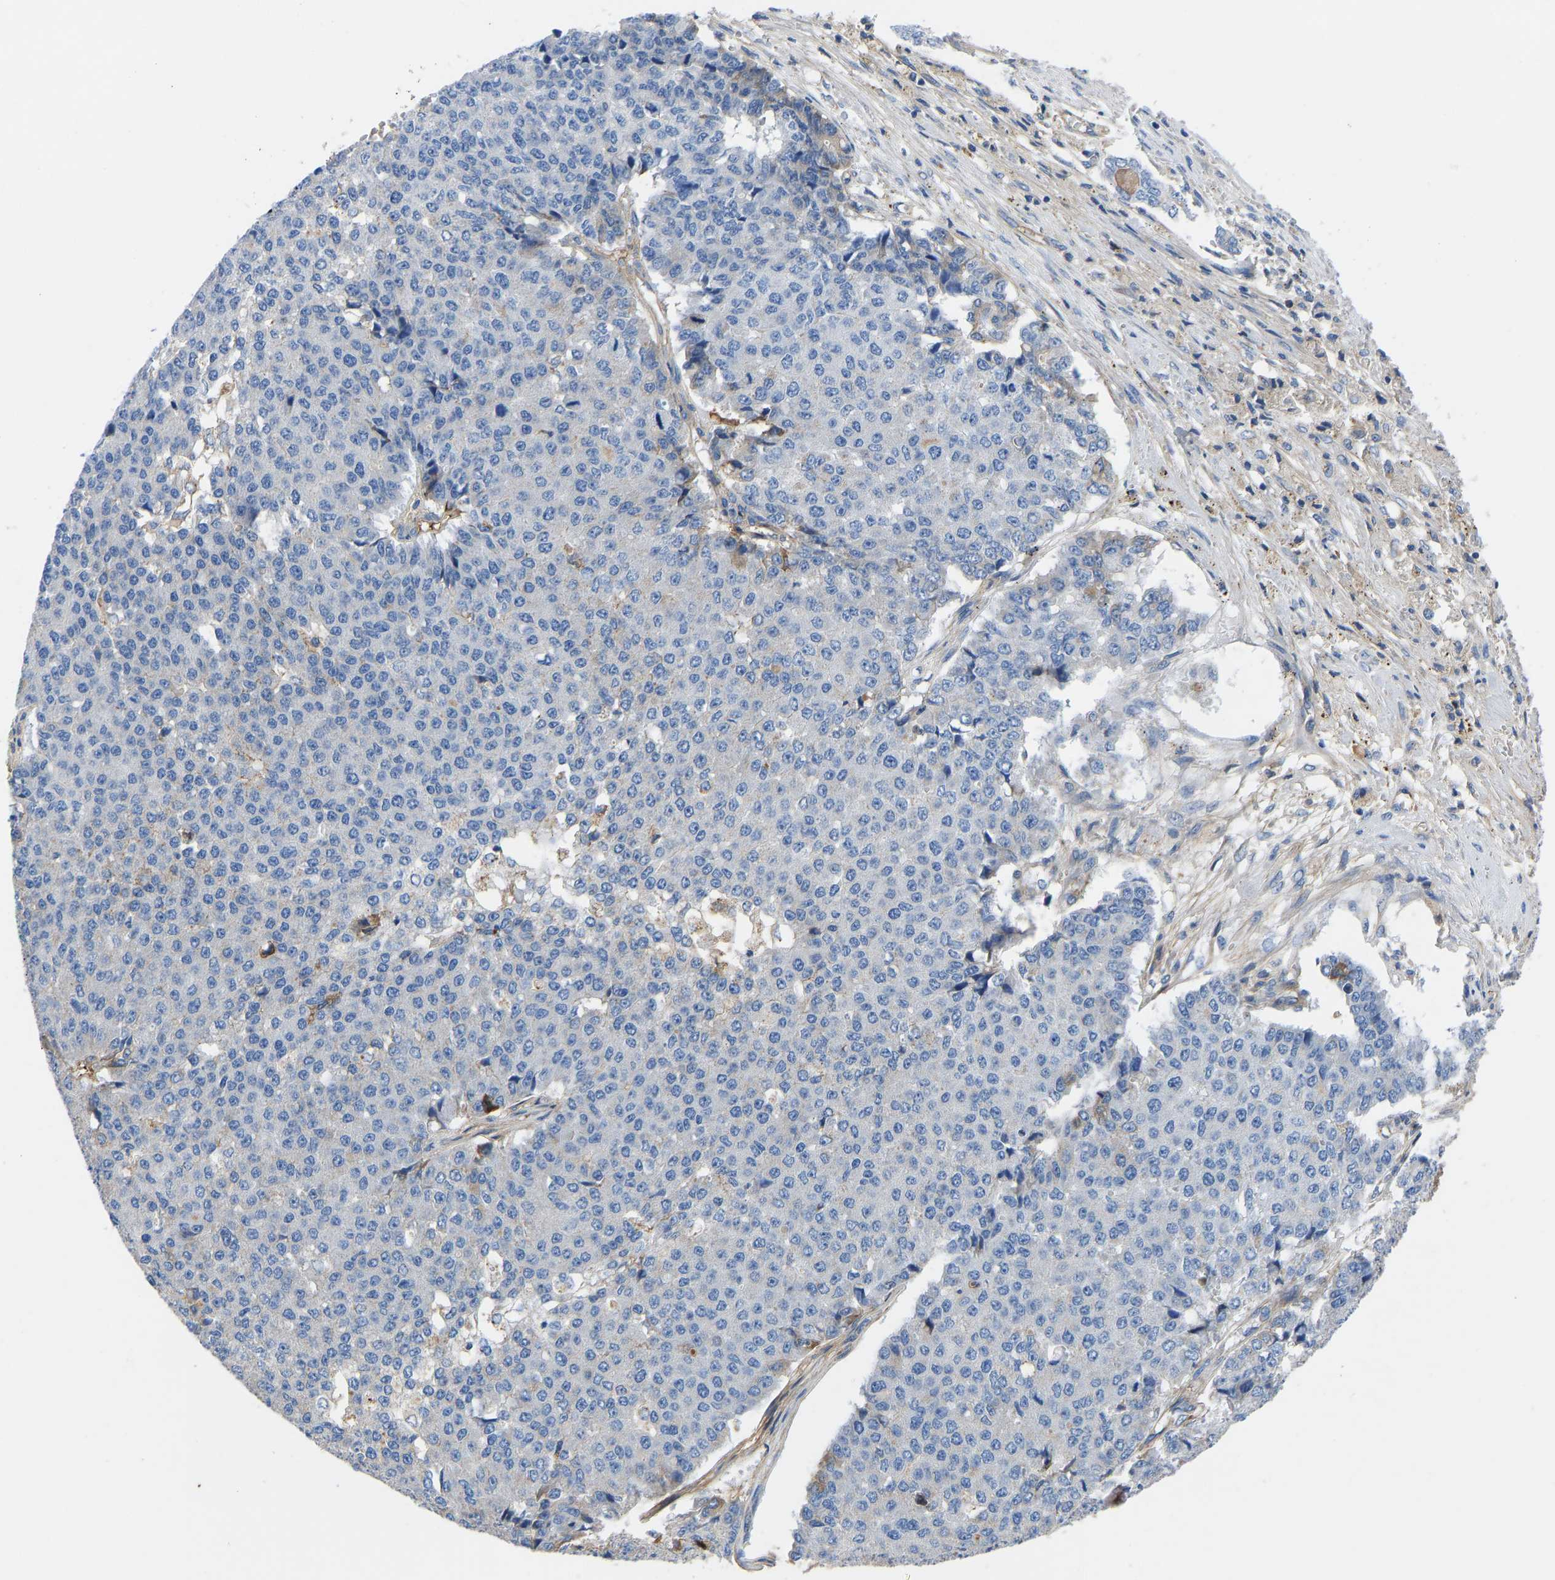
{"staining": {"intensity": "negative", "quantity": "none", "location": "none"}, "tissue": "pancreatic cancer", "cell_type": "Tumor cells", "image_type": "cancer", "snomed": [{"axis": "morphology", "description": "Adenocarcinoma, NOS"}, {"axis": "topography", "description": "Pancreas"}], "caption": "The immunohistochemistry image has no significant expression in tumor cells of pancreatic cancer (adenocarcinoma) tissue. (Brightfield microscopy of DAB (3,3'-diaminobenzidine) immunohistochemistry (IHC) at high magnification).", "gene": "HSPG2", "patient": {"sex": "male", "age": 50}}